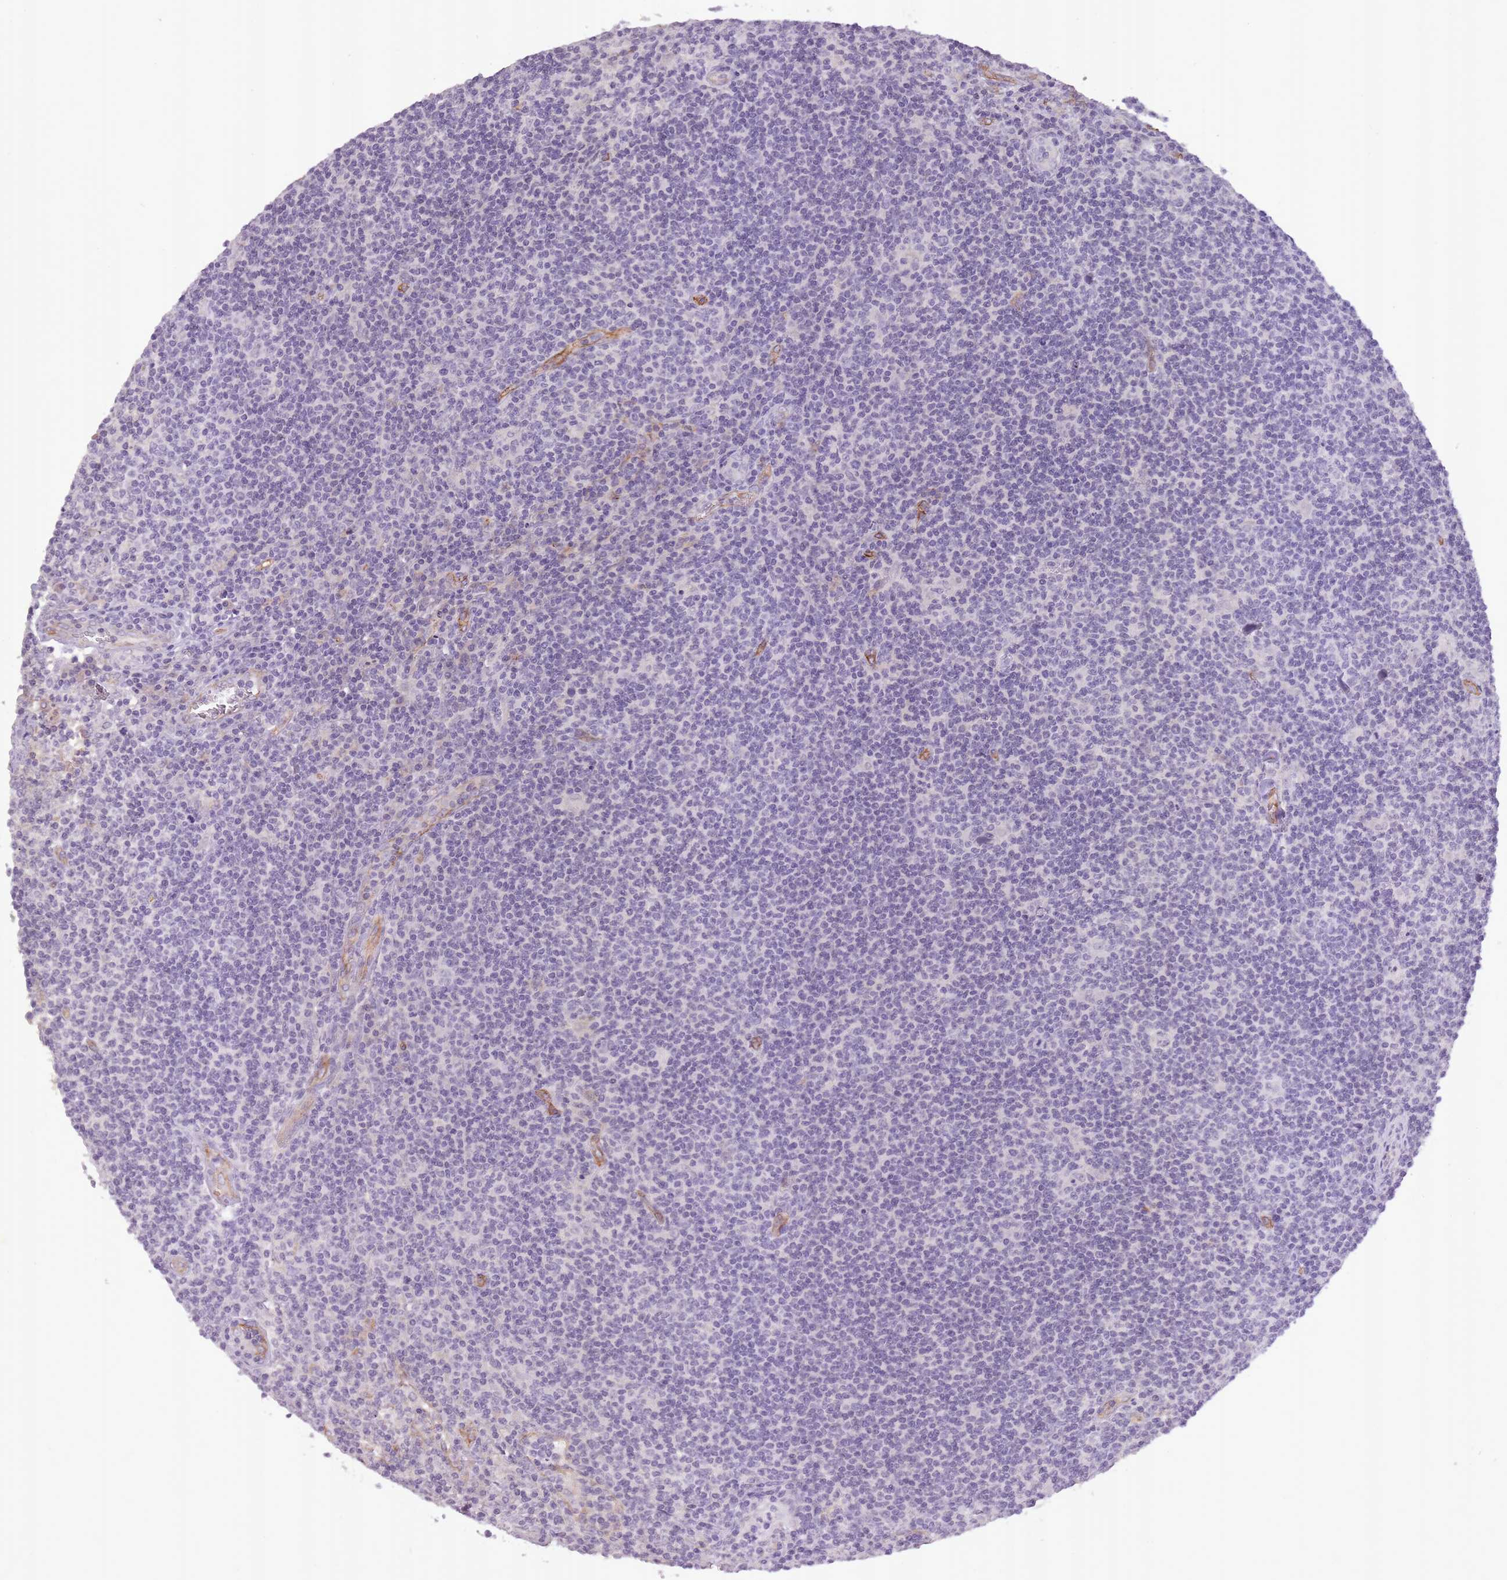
{"staining": {"intensity": "negative", "quantity": "none", "location": "none"}, "tissue": "lymphoma", "cell_type": "Tumor cells", "image_type": "cancer", "snomed": [{"axis": "morphology", "description": "Hodgkin's disease, NOS"}, {"axis": "topography", "description": "Lymph node"}], "caption": "The IHC micrograph has no significant positivity in tumor cells of lymphoma tissue.", "gene": "SLC8A2", "patient": {"sex": "male", "age": 83}}